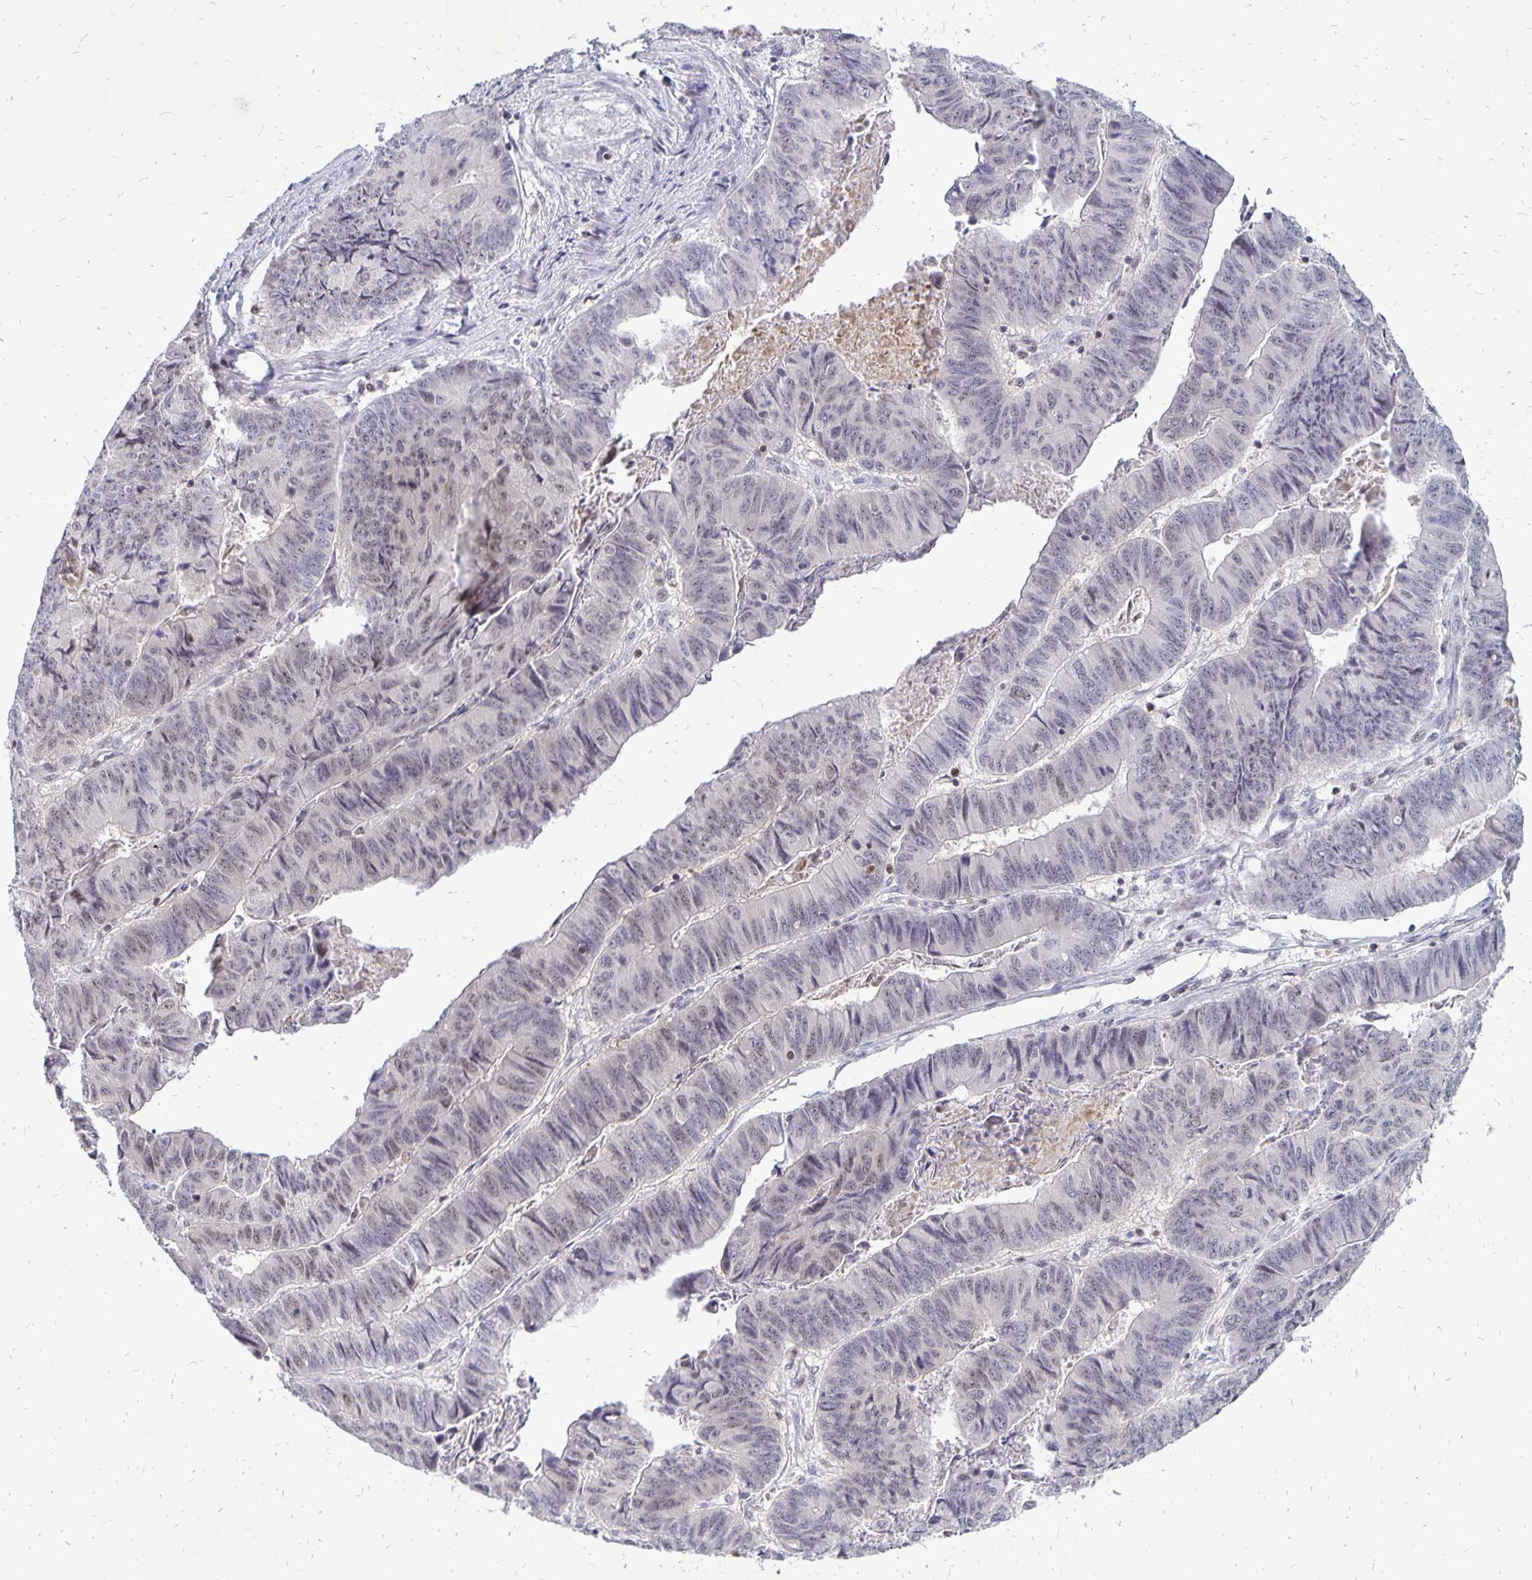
{"staining": {"intensity": "negative", "quantity": "none", "location": "none"}, "tissue": "stomach cancer", "cell_type": "Tumor cells", "image_type": "cancer", "snomed": [{"axis": "morphology", "description": "Adenocarcinoma, NOS"}, {"axis": "topography", "description": "Stomach, lower"}], "caption": "Immunohistochemistry of stomach cancer reveals no positivity in tumor cells.", "gene": "DCK", "patient": {"sex": "male", "age": 77}}